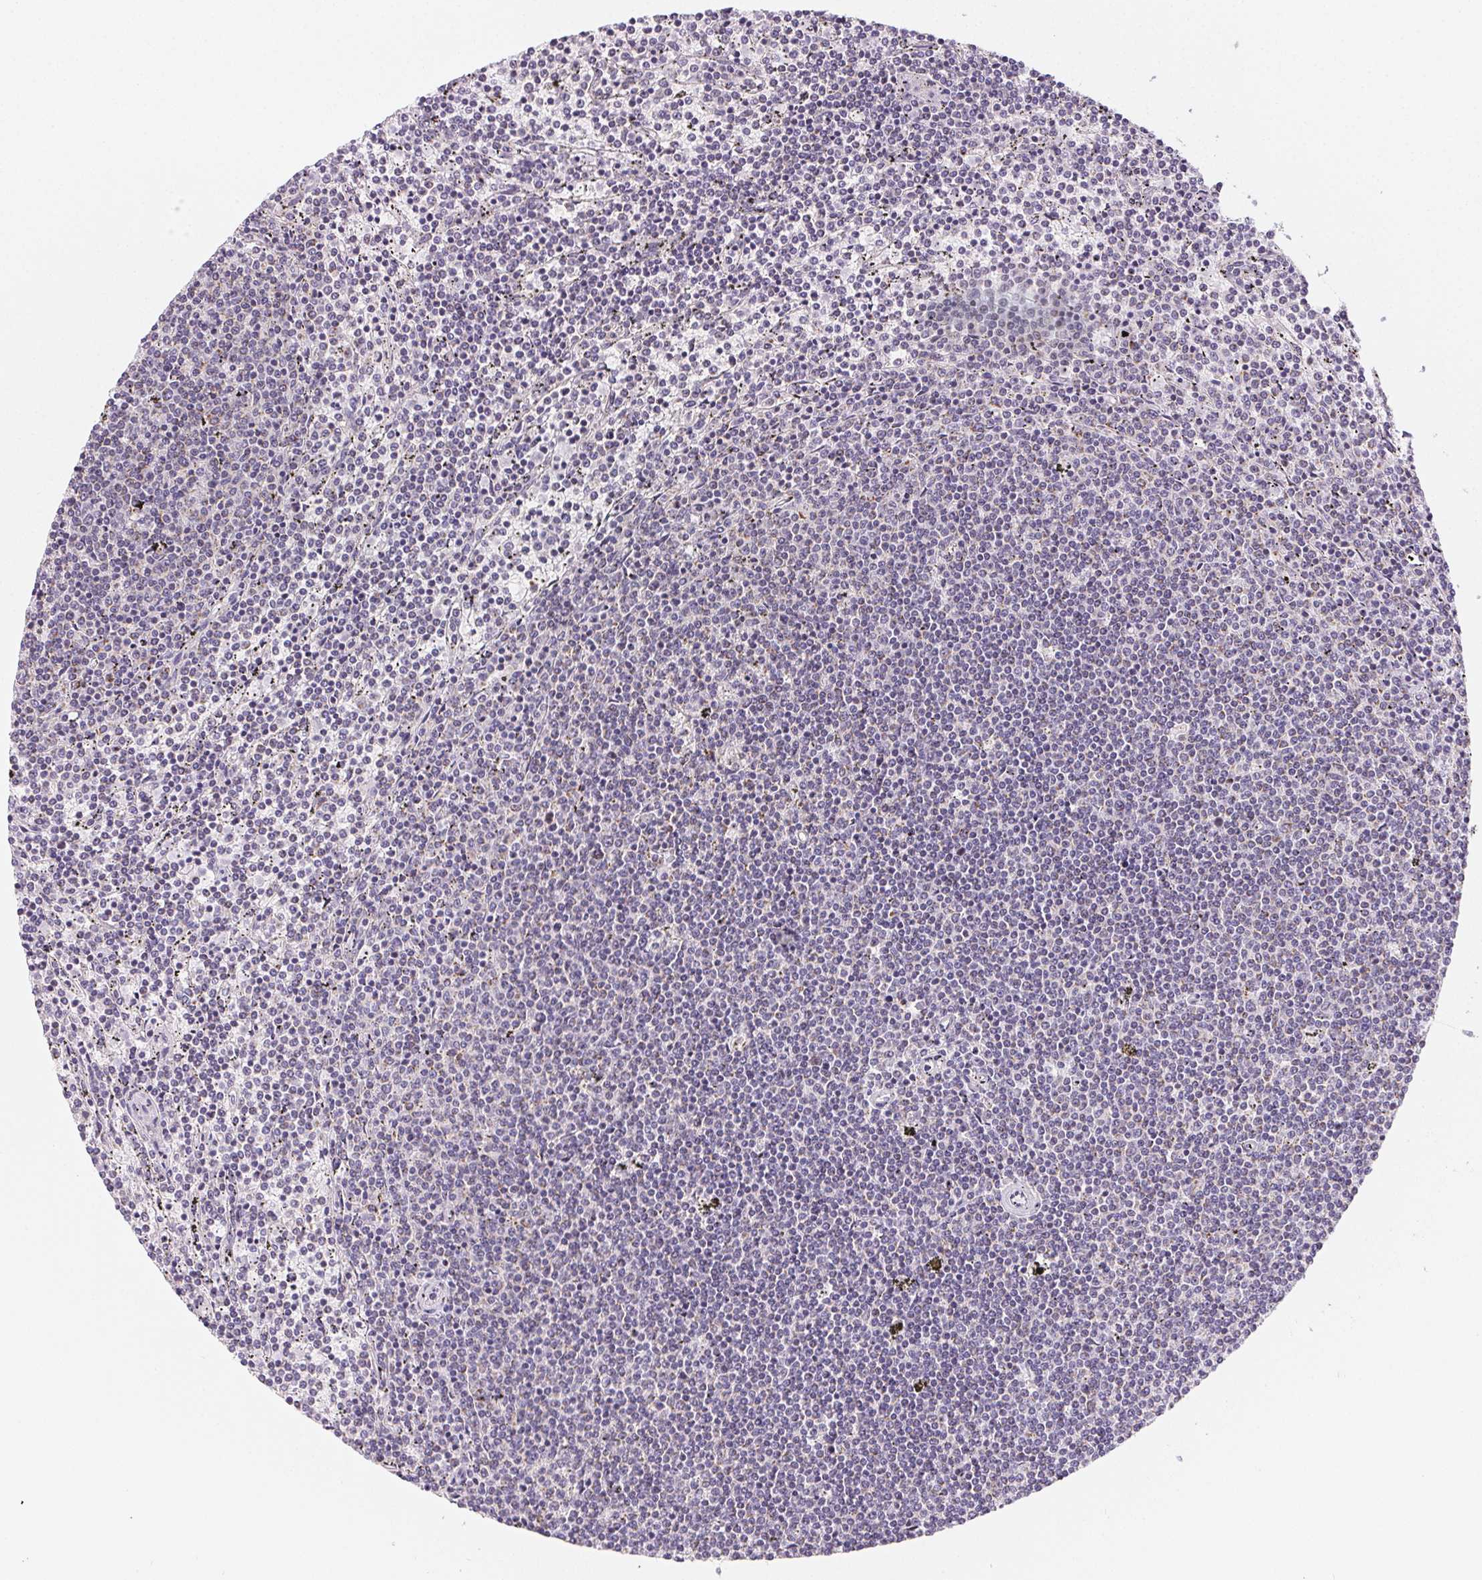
{"staining": {"intensity": "negative", "quantity": "none", "location": "none"}, "tissue": "lymphoma", "cell_type": "Tumor cells", "image_type": "cancer", "snomed": [{"axis": "morphology", "description": "Malignant lymphoma, non-Hodgkin's type, Low grade"}, {"axis": "topography", "description": "Spleen"}], "caption": "Micrograph shows no significant protein positivity in tumor cells of lymphoma. Brightfield microscopy of immunohistochemistry stained with DAB (3,3'-diaminobenzidine) (brown) and hematoxylin (blue), captured at high magnification.", "gene": "GIPC2", "patient": {"sex": "female", "age": 50}}